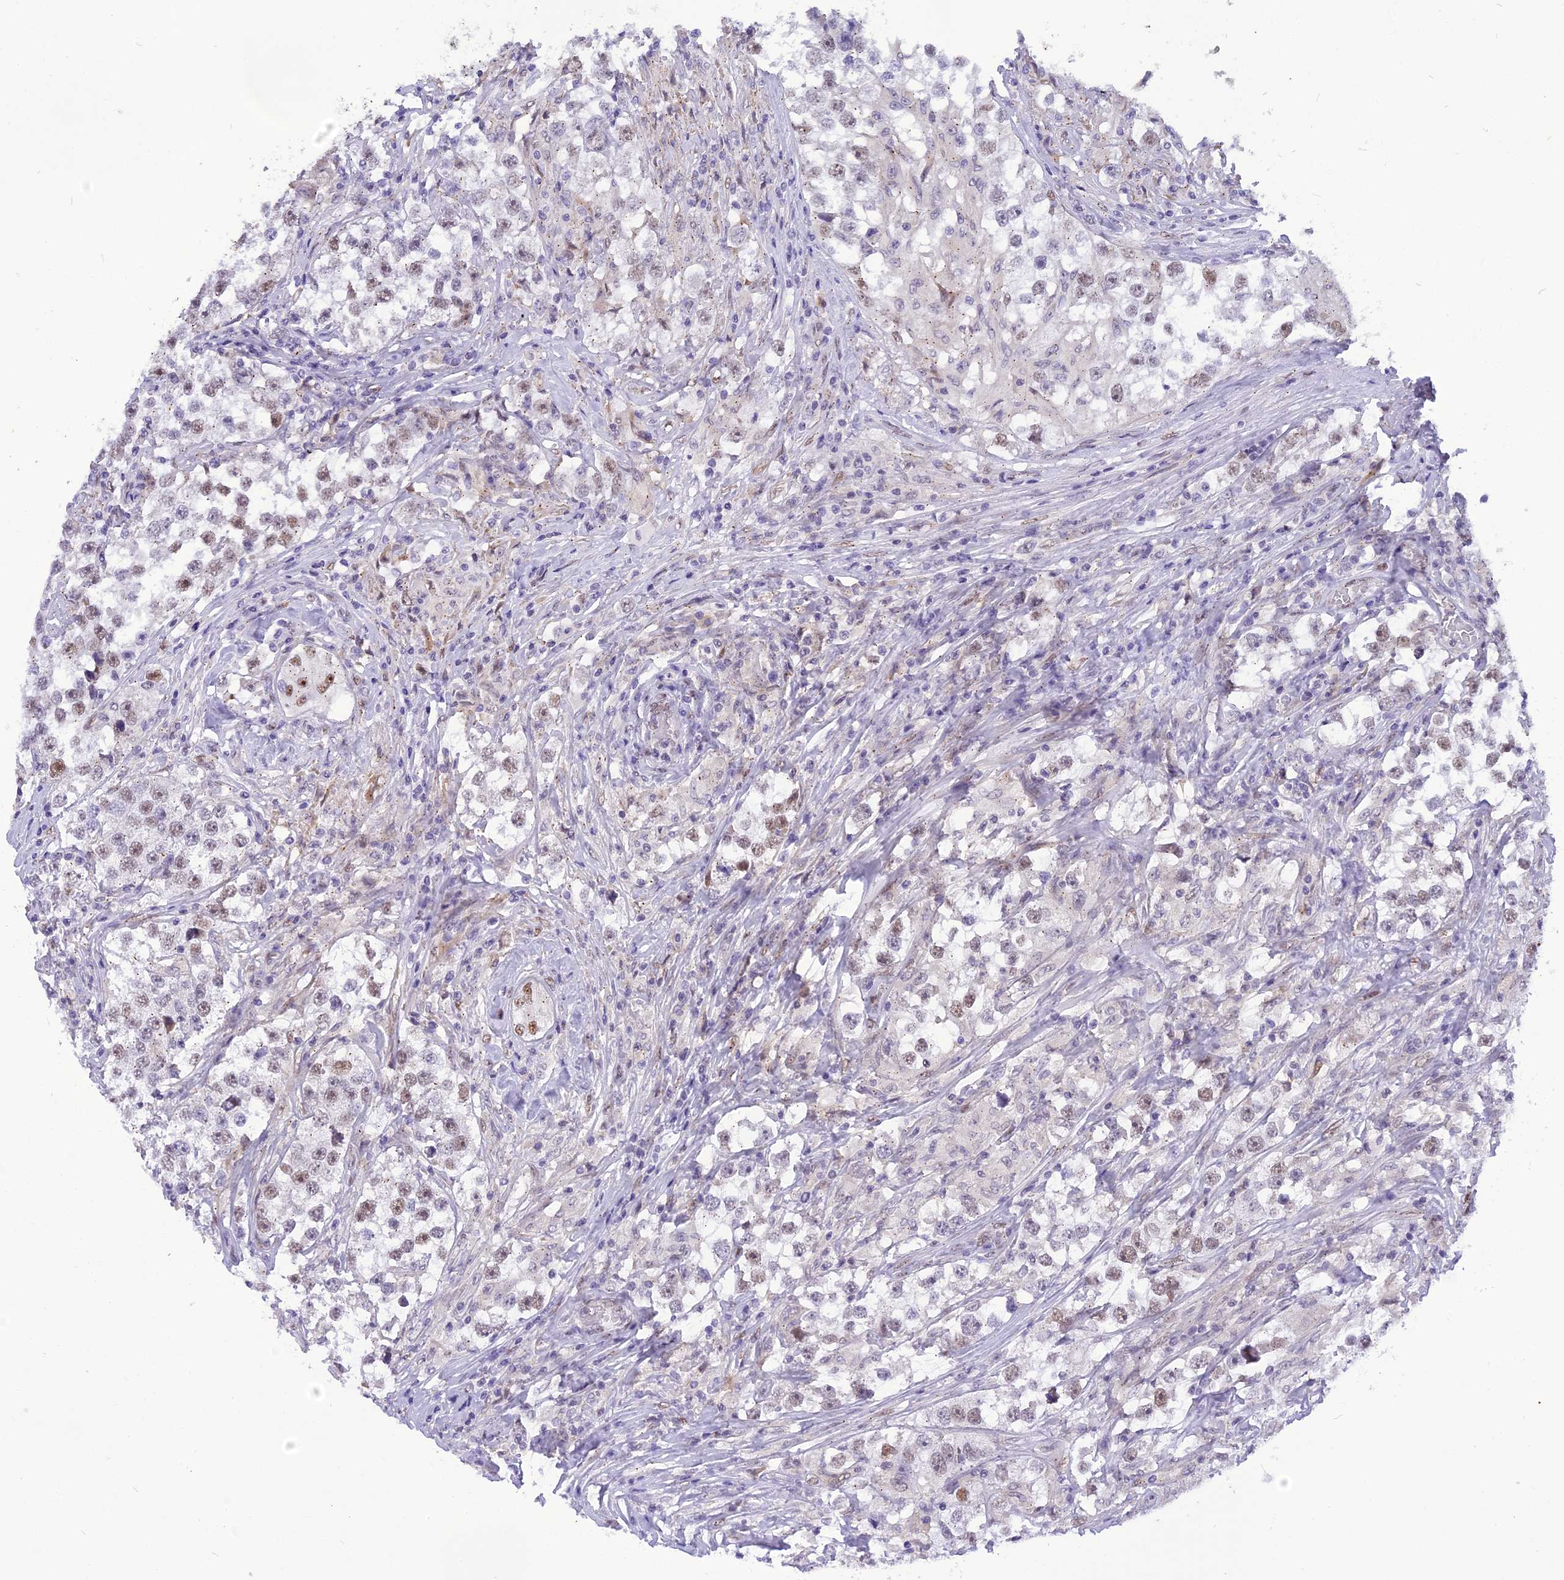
{"staining": {"intensity": "weak", "quantity": "<25%", "location": "nuclear"}, "tissue": "testis cancer", "cell_type": "Tumor cells", "image_type": "cancer", "snomed": [{"axis": "morphology", "description": "Seminoma, NOS"}, {"axis": "topography", "description": "Testis"}], "caption": "This is an IHC histopathology image of human seminoma (testis). There is no staining in tumor cells.", "gene": "IRF2BP1", "patient": {"sex": "male", "age": 46}}